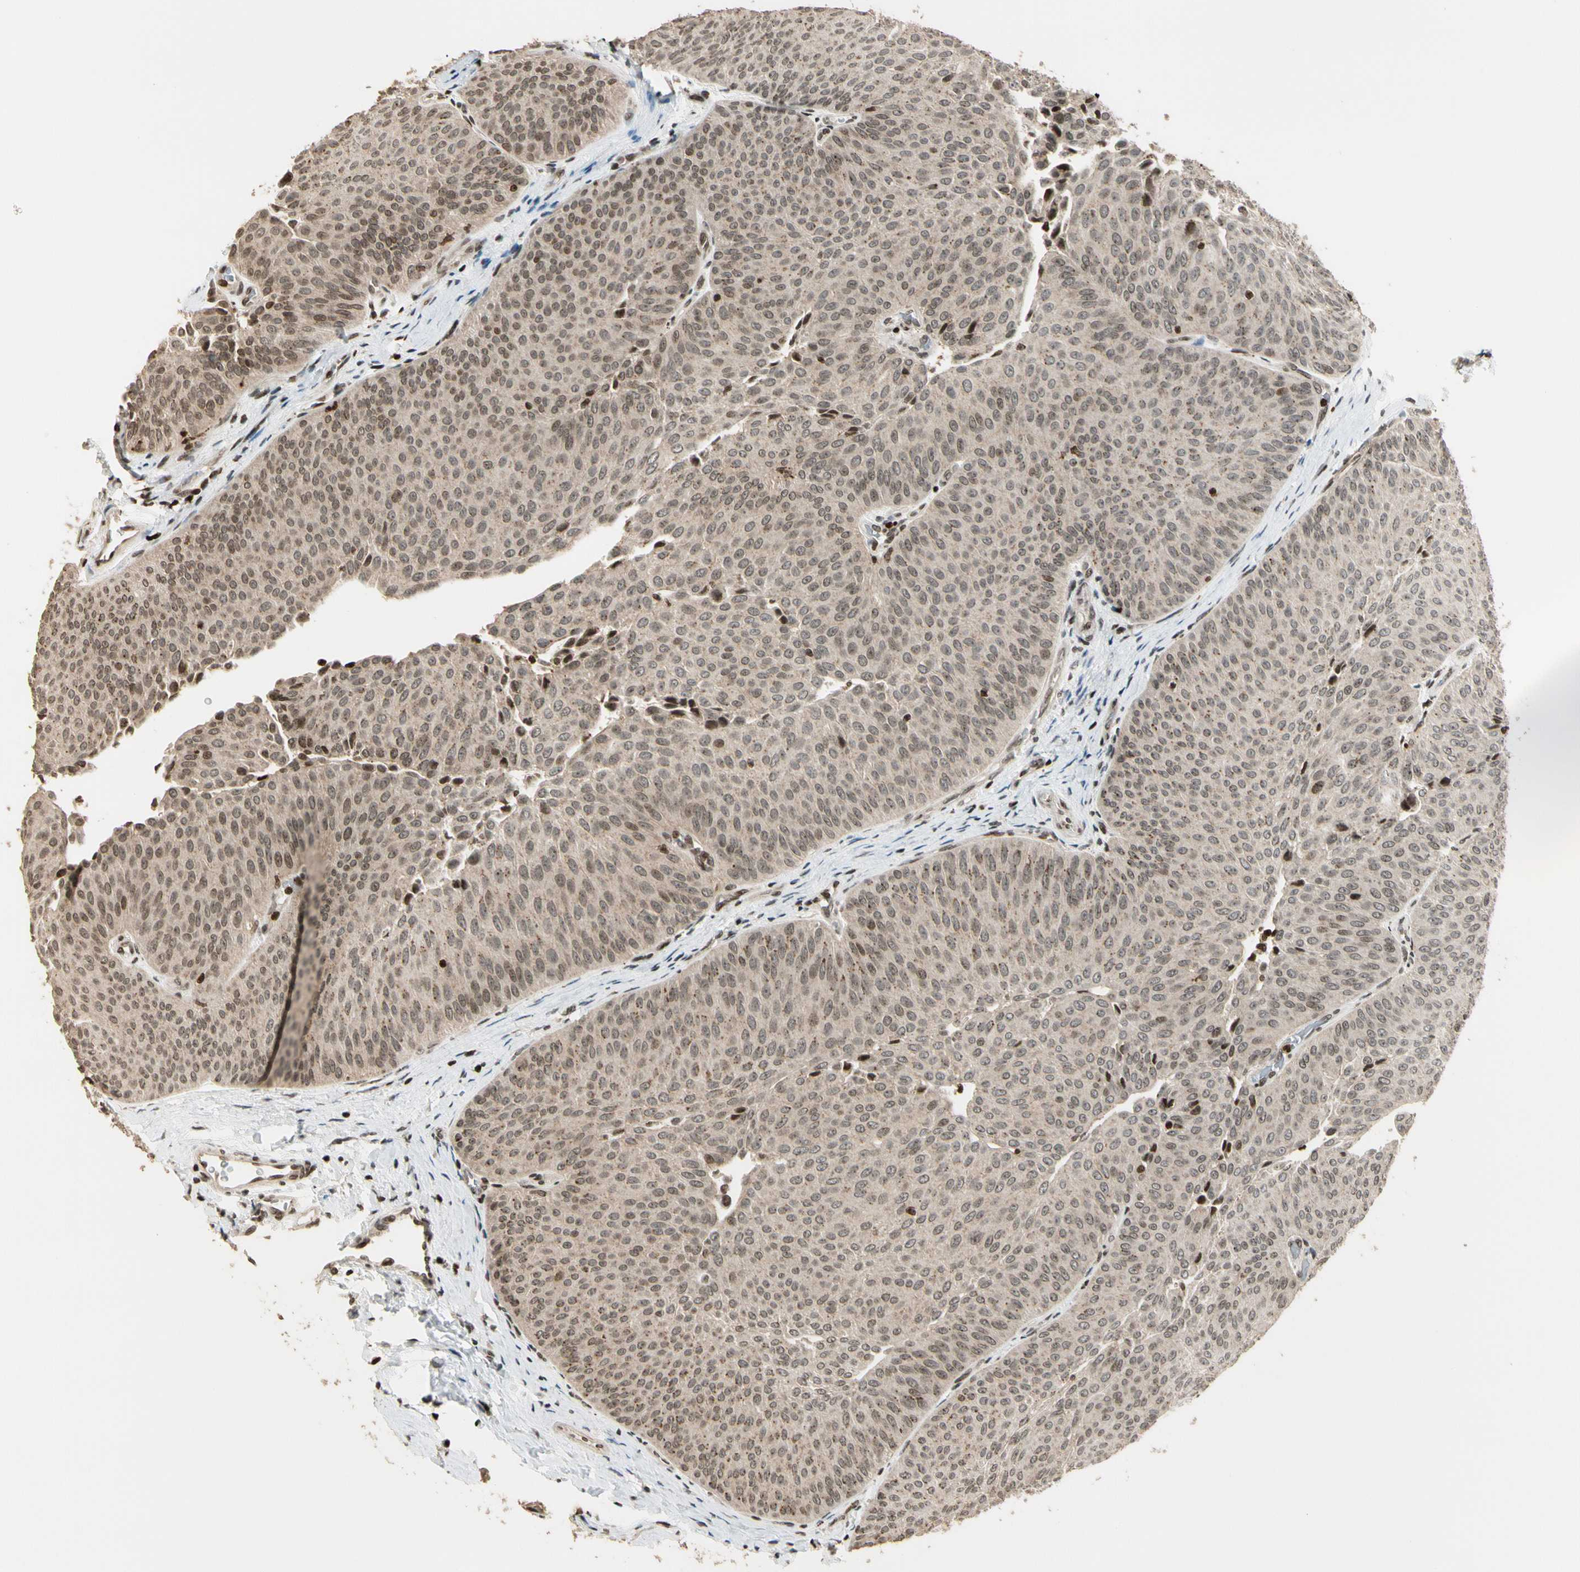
{"staining": {"intensity": "weak", "quantity": ">75%", "location": "nuclear"}, "tissue": "urothelial cancer", "cell_type": "Tumor cells", "image_type": "cancer", "snomed": [{"axis": "morphology", "description": "Urothelial carcinoma, Low grade"}, {"axis": "topography", "description": "Urinary bladder"}], "caption": "A high-resolution photomicrograph shows immunohistochemistry staining of low-grade urothelial carcinoma, which shows weak nuclear positivity in about >75% of tumor cells. (Brightfield microscopy of DAB IHC at high magnification).", "gene": "TSHZ3", "patient": {"sex": "female", "age": 60}}